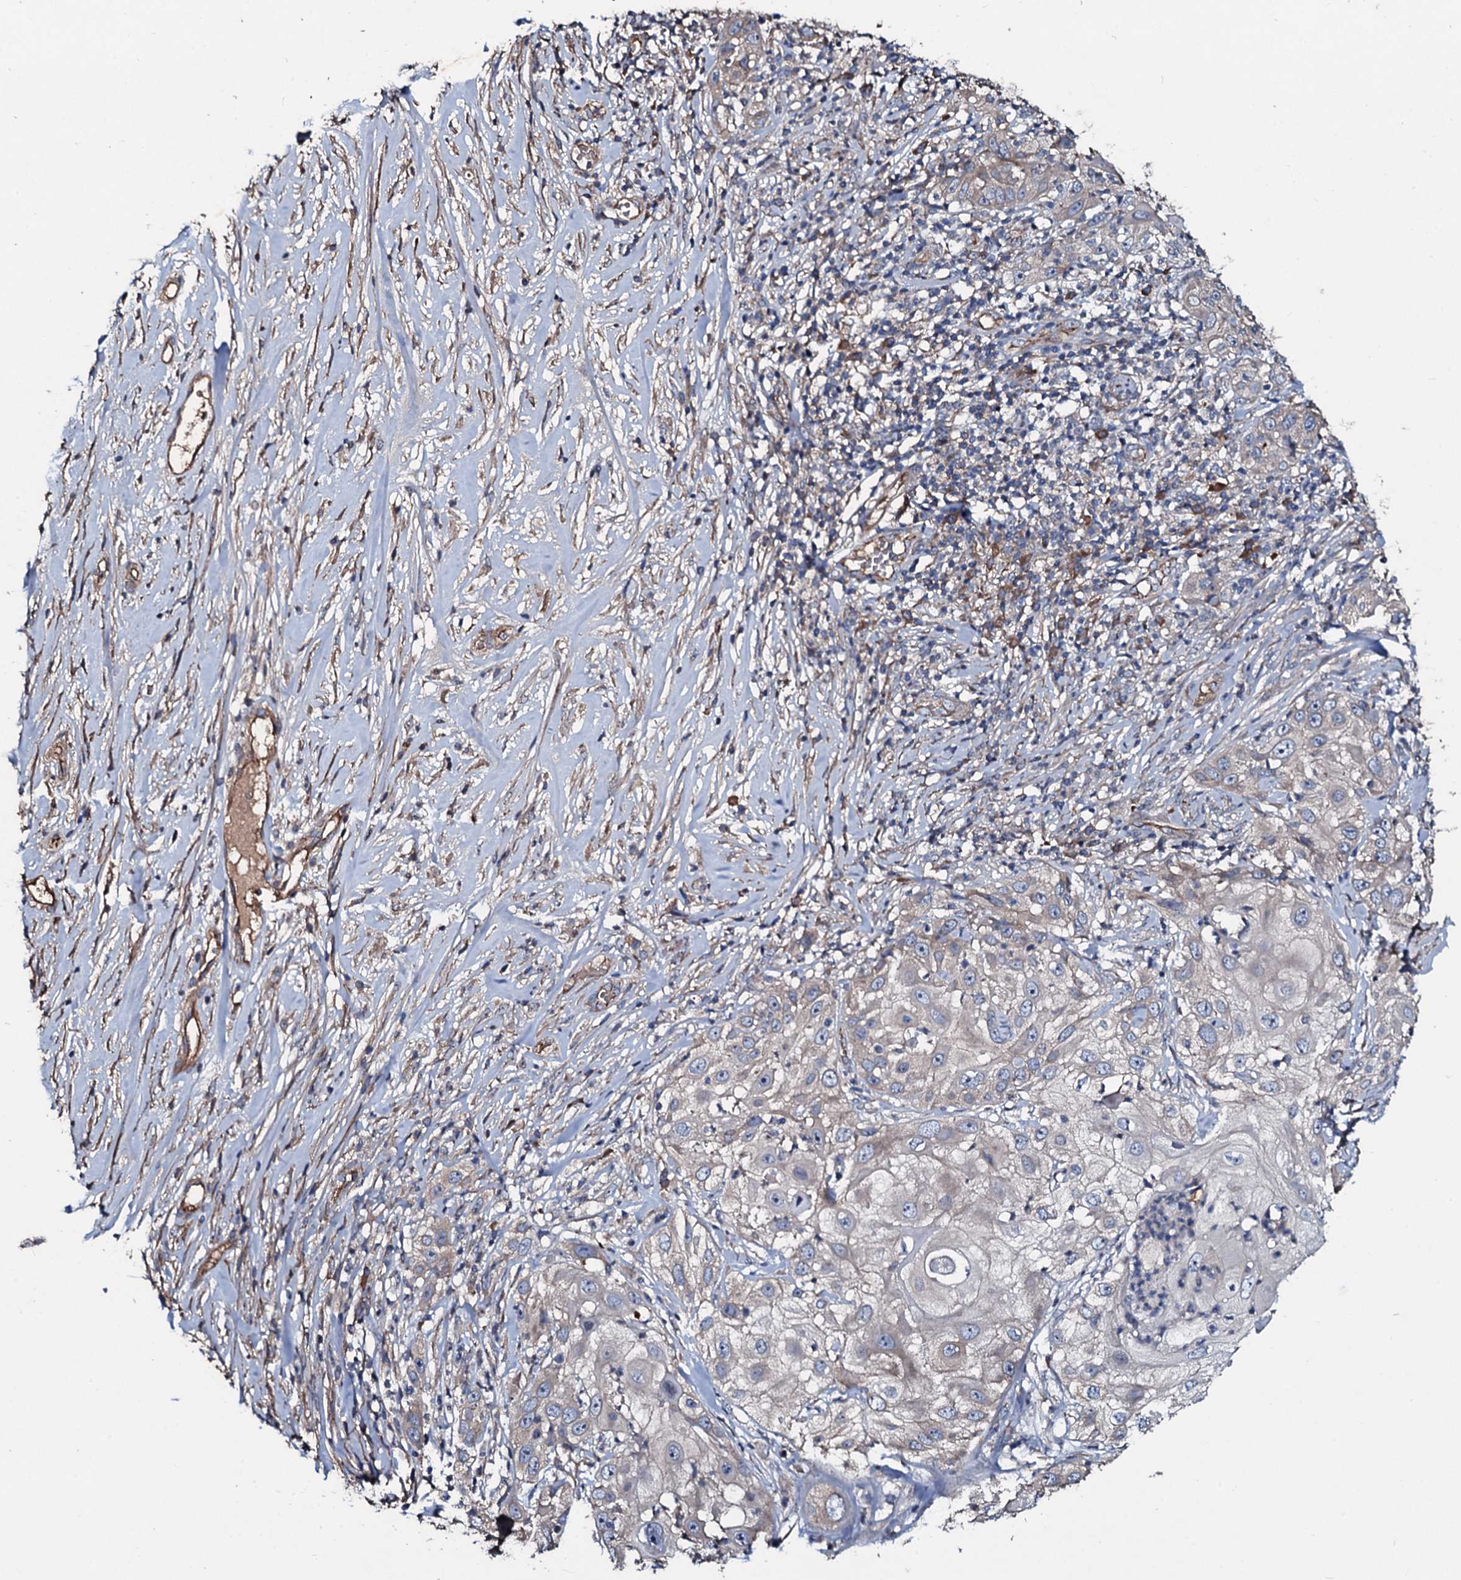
{"staining": {"intensity": "weak", "quantity": "<25%", "location": "cytoplasmic/membranous"}, "tissue": "skin cancer", "cell_type": "Tumor cells", "image_type": "cancer", "snomed": [{"axis": "morphology", "description": "Squamous cell carcinoma, NOS"}, {"axis": "topography", "description": "Skin"}], "caption": "A histopathology image of skin cancer stained for a protein demonstrates no brown staining in tumor cells.", "gene": "DMAC2", "patient": {"sex": "female", "age": 44}}